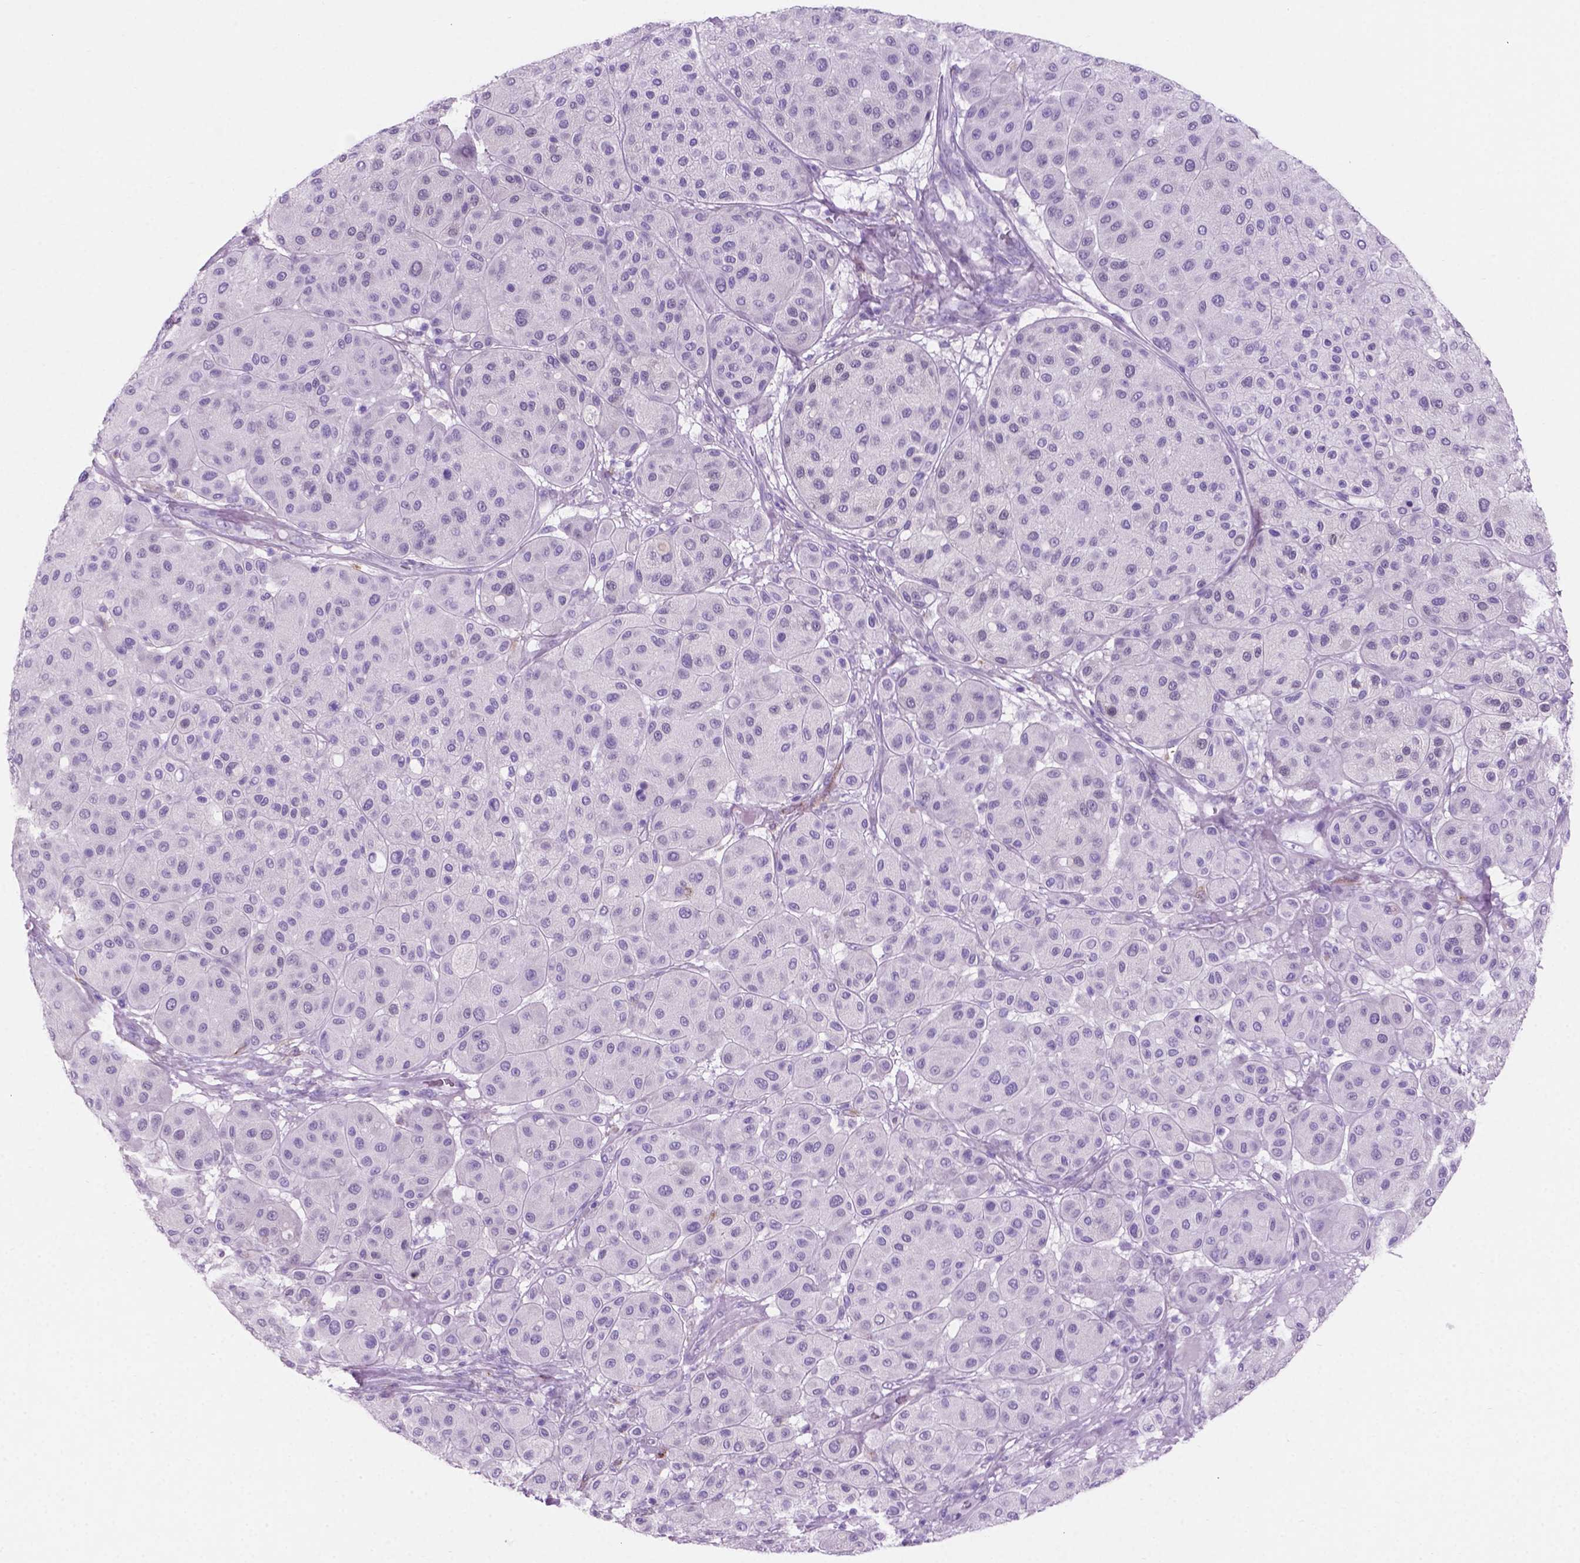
{"staining": {"intensity": "negative", "quantity": "none", "location": "none"}, "tissue": "melanoma", "cell_type": "Tumor cells", "image_type": "cancer", "snomed": [{"axis": "morphology", "description": "Malignant melanoma, Metastatic site"}, {"axis": "topography", "description": "Smooth muscle"}], "caption": "Protein analysis of melanoma exhibits no significant staining in tumor cells.", "gene": "GRIN2B", "patient": {"sex": "male", "age": 41}}